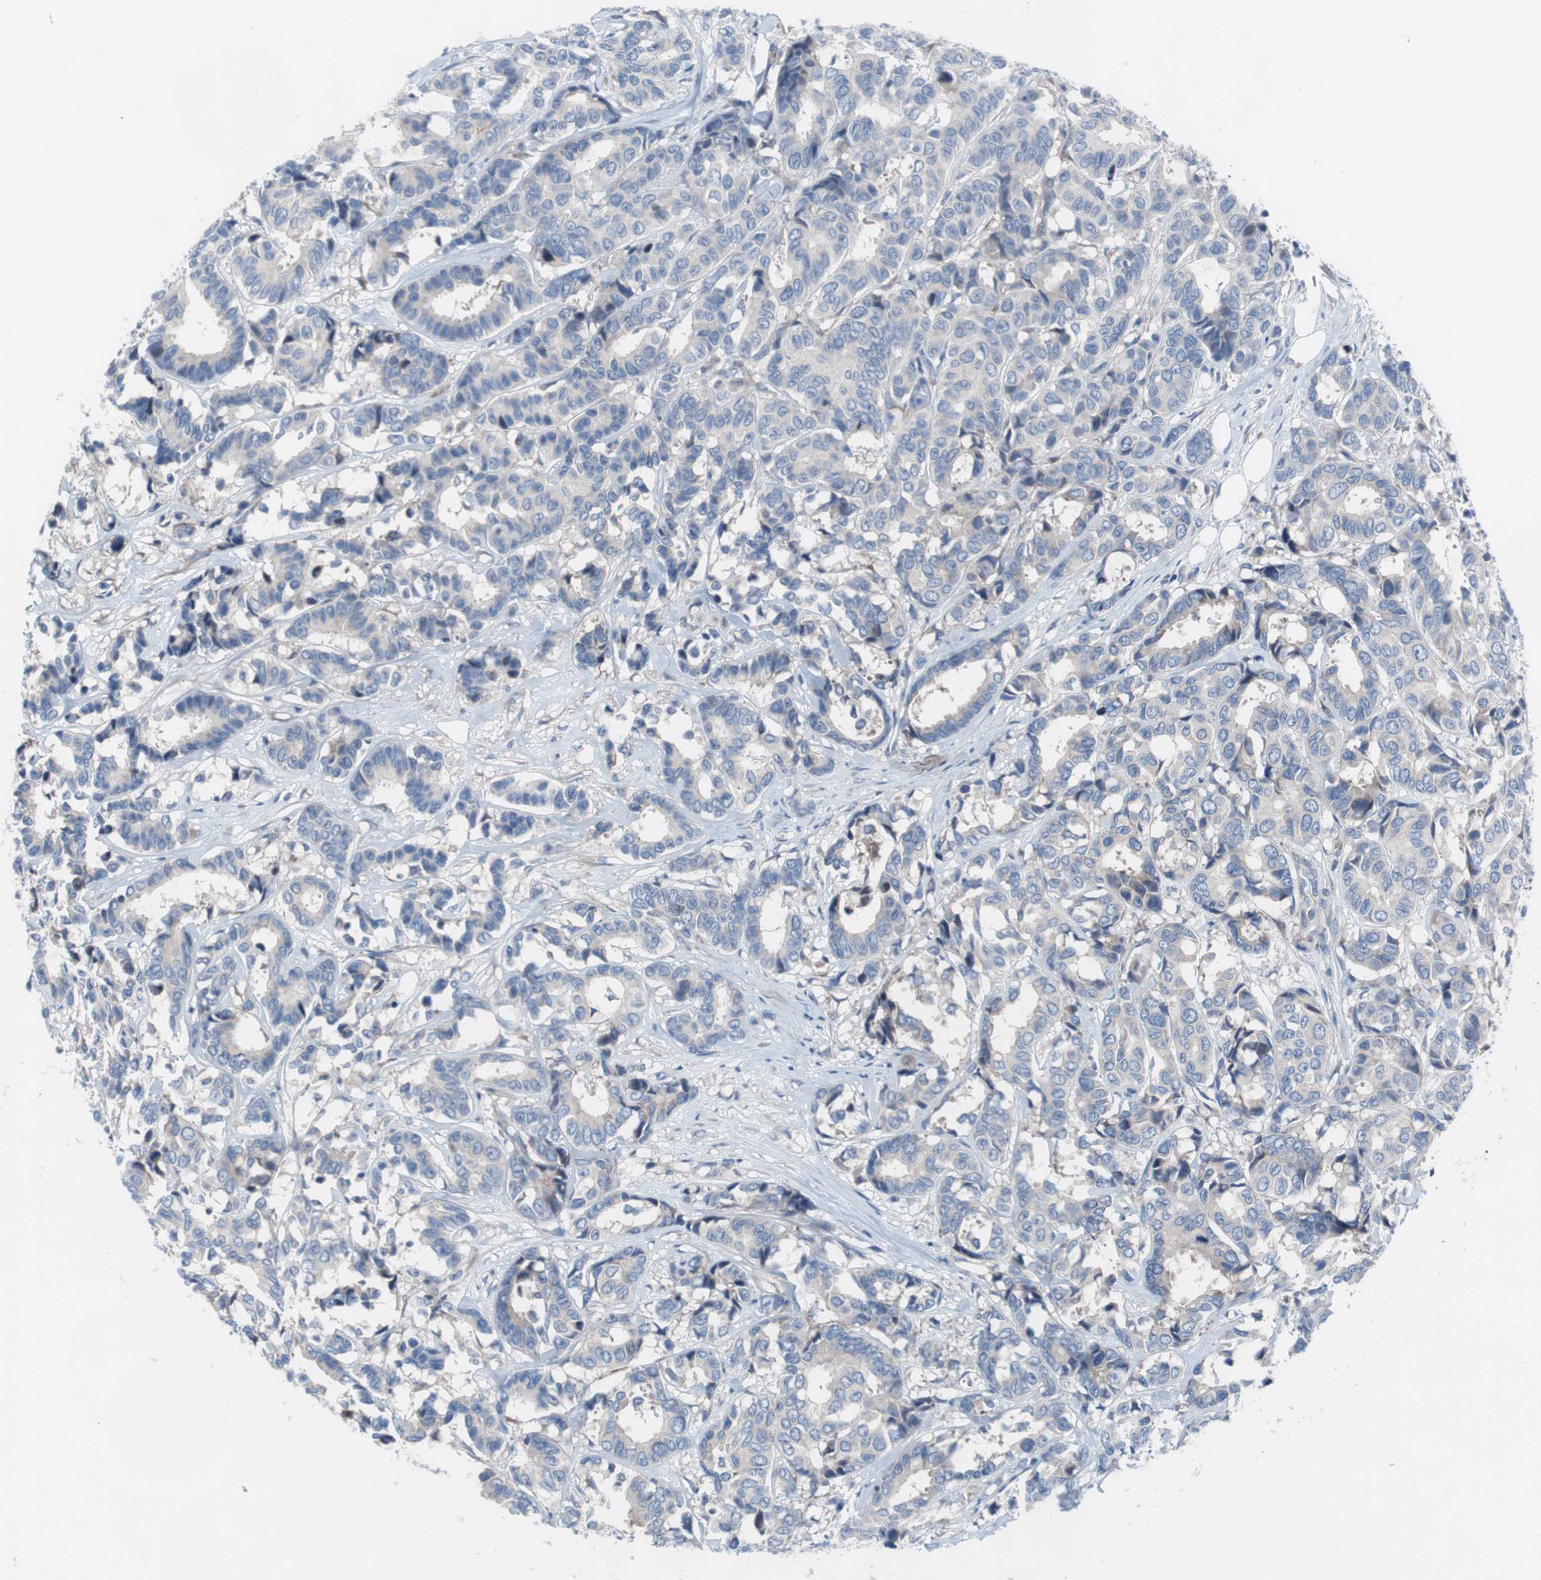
{"staining": {"intensity": "negative", "quantity": "none", "location": "none"}, "tissue": "breast cancer", "cell_type": "Tumor cells", "image_type": "cancer", "snomed": [{"axis": "morphology", "description": "Duct carcinoma"}, {"axis": "topography", "description": "Breast"}], "caption": "An IHC image of invasive ductal carcinoma (breast) is shown. There is no staining in tumor cells of invasive ductal carcinoma (breast).", "gene": "KANSL1", "patient": {"sex": "female", "age": 87}}